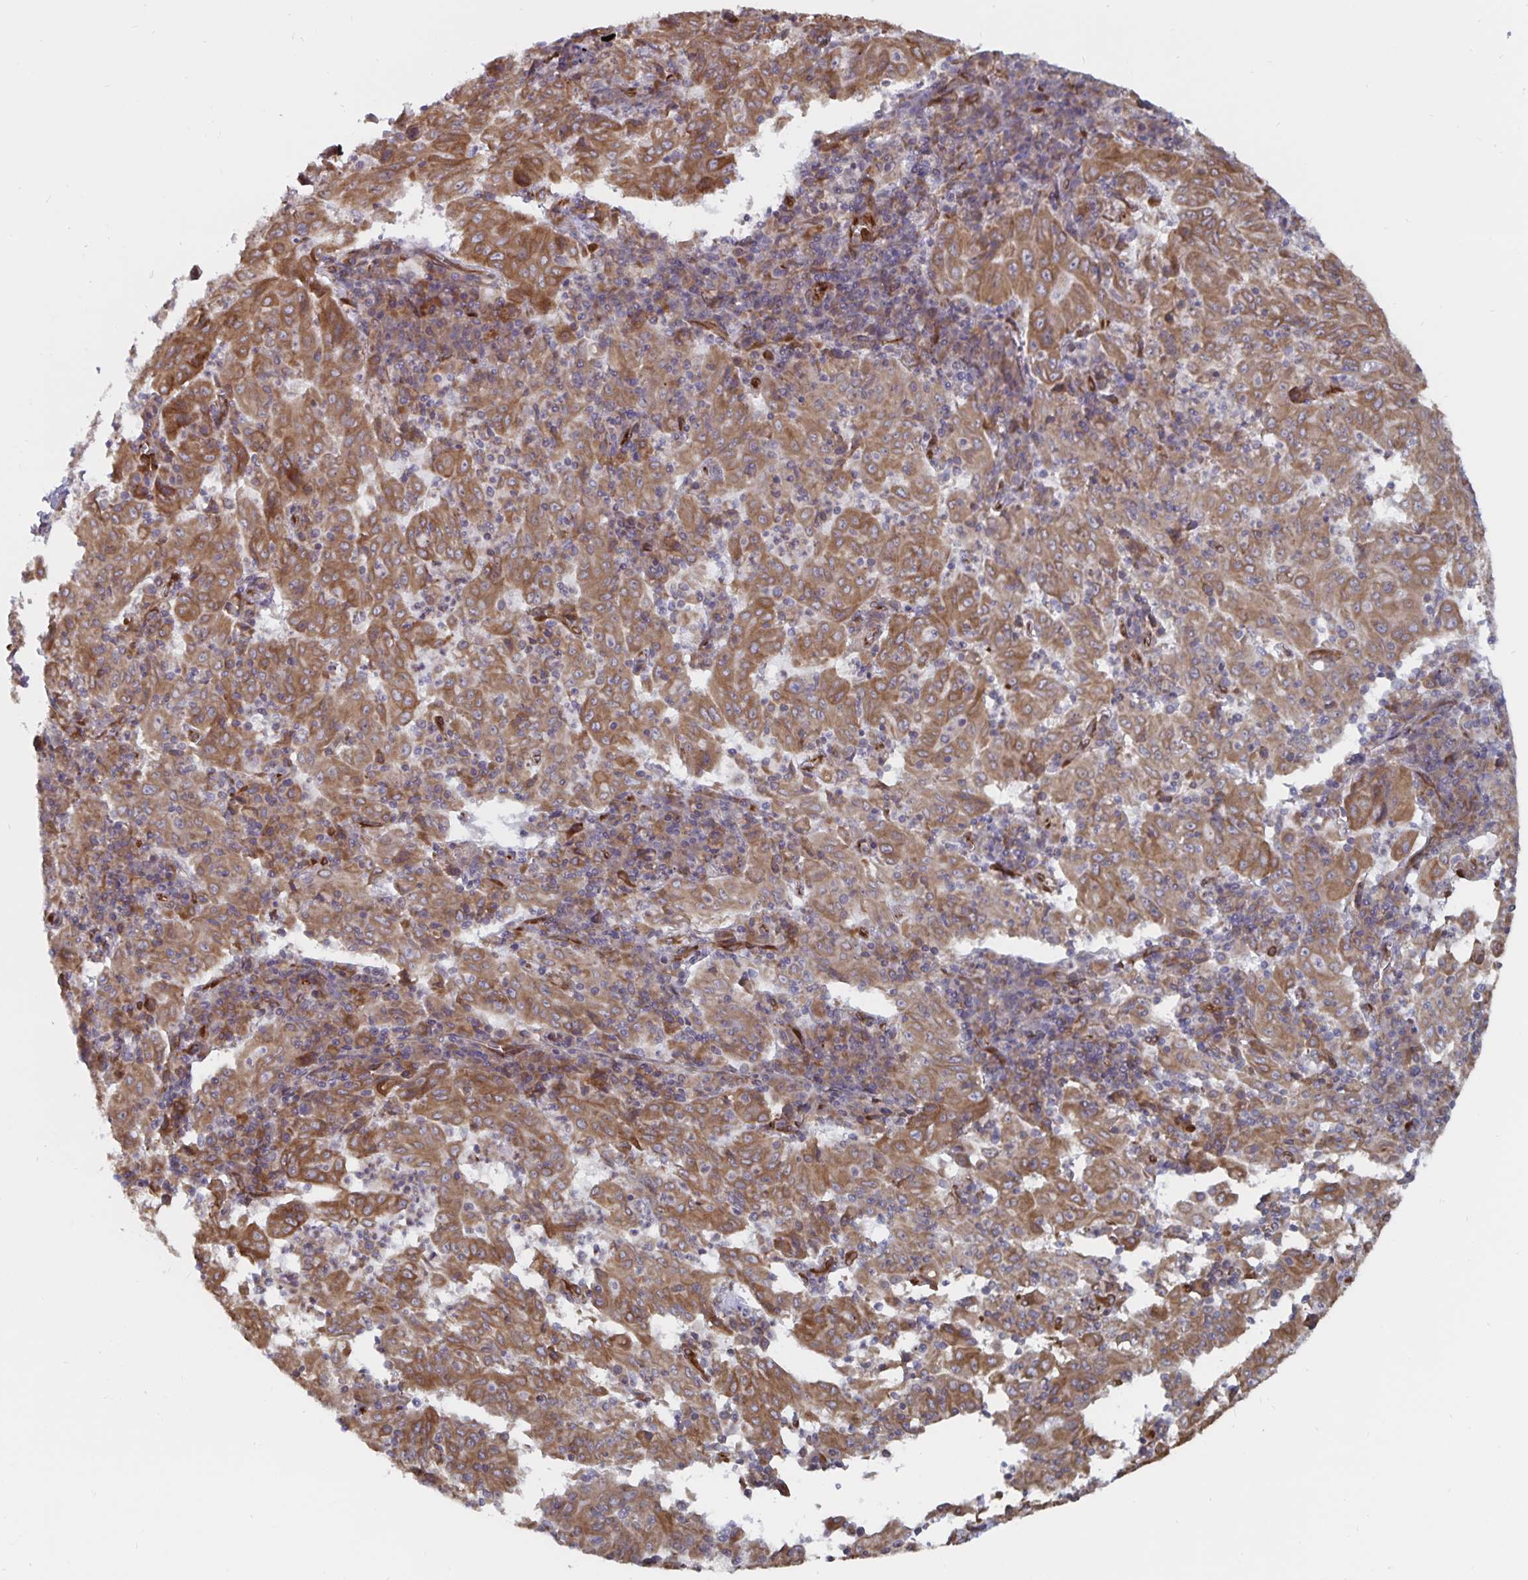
{"staining": {"intensity": "moderate", "quantity": ">75%", "location": "cytoplasmic/membranous"}, "tissue": "pancreatic cancer", "cell_type": "Tumor cells", "image_type": "cancer", "snomed": [{"axis": "morphology", "description": "Adenocarcinoma, NOS"}, {"axis": "topography", "description": "Pancreas"}], "caption": "Protein expression analysis of pancreatic cancer reveals moderate cytoplasmic/membranous positivity in about >75% of tumor cells. The protein is stained brown, and the nuclei are stained in blue (DAB IHC with brightfield microscopy, high magnification).", "gene": "BCAP29", "patient": {"sex": "male", "age": 63}}